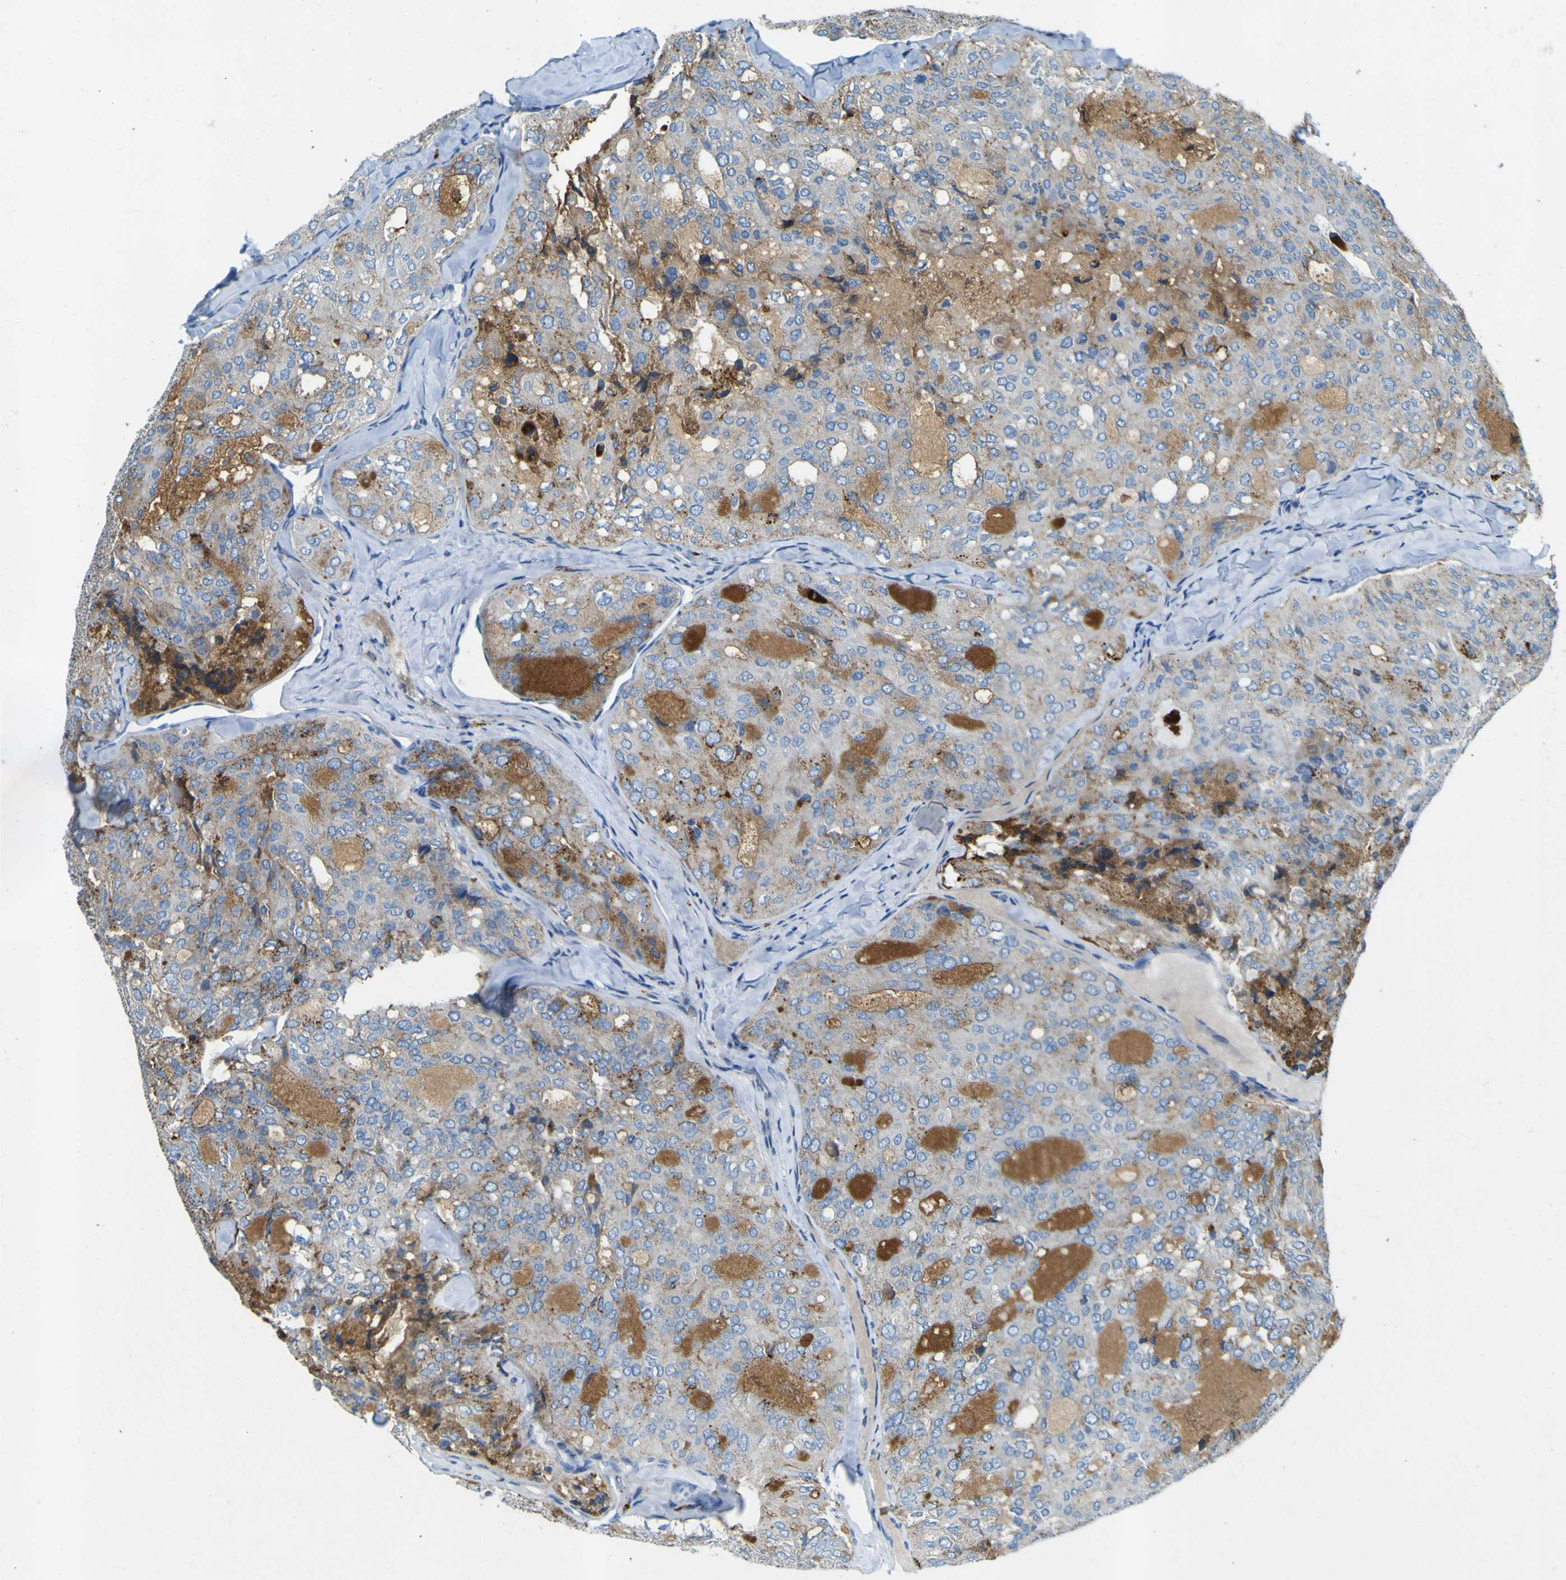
{"staining": {"intensity": "weak", "quantity": "25%-75%", "location": "cytoplasmic/membranous"}, "tissue": "thyroid cancer", "cell_type": "Tumor cells", "image_type": "cancer", "snomed": [{"axis": "morphology", "description": "Follicular adenoma carcinoma, NOS"}, {"axis": "topography", "description": "Thyroid gland"}], "caption": "Immunohistochemical staining of human thyroid cancer (follicular adenoma carcinoma) displays low levels of weak cytoplasmic/membranous protein positivity in approximately 25%-75% of tumor cells.", "gene": "PDE9A", "patient": {"sex": "male", "age": 75}}